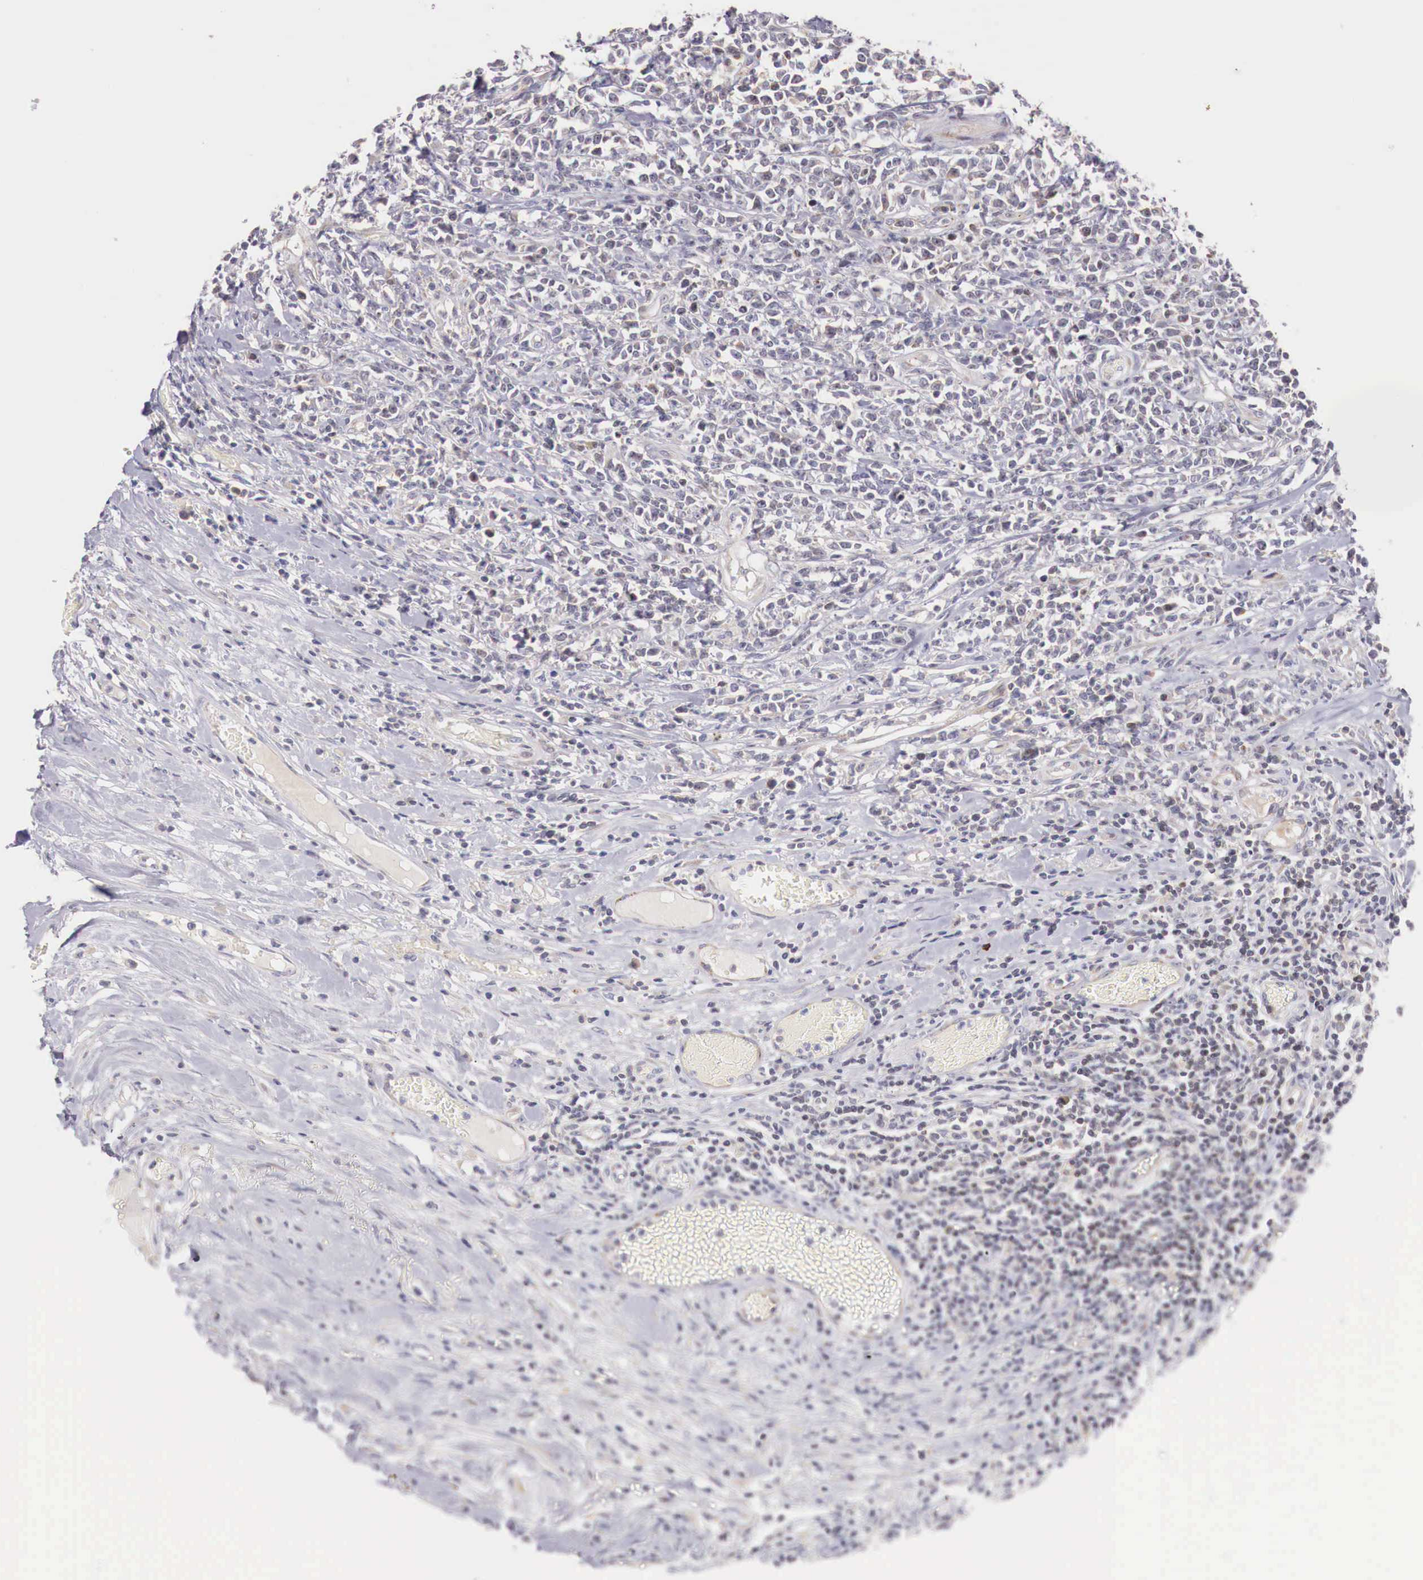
{"staining": {"intensity": "weak", "quantity": "<25%", "location": "nuclear"}, "tissue": "lymphoma", "cell_type": "Tumor cells", "image_type": "cancer", "snomed": [{"axis": "morphology", "description": "Malignant lymphoma, non-Hodgkin's type, High grade"}, {"axis": "topography", "description": "Colon"}], "caption": "Protein analysis of lymphoma demonstrates no significant staining in tumor cells. (Stains: DAB immunohistochemistry with hematoxylin counter stain, Microscopy: brightfield microscopy at high magnification).", "gene": "CLCN5", "patient": {"sex": "male", "age": 82}}